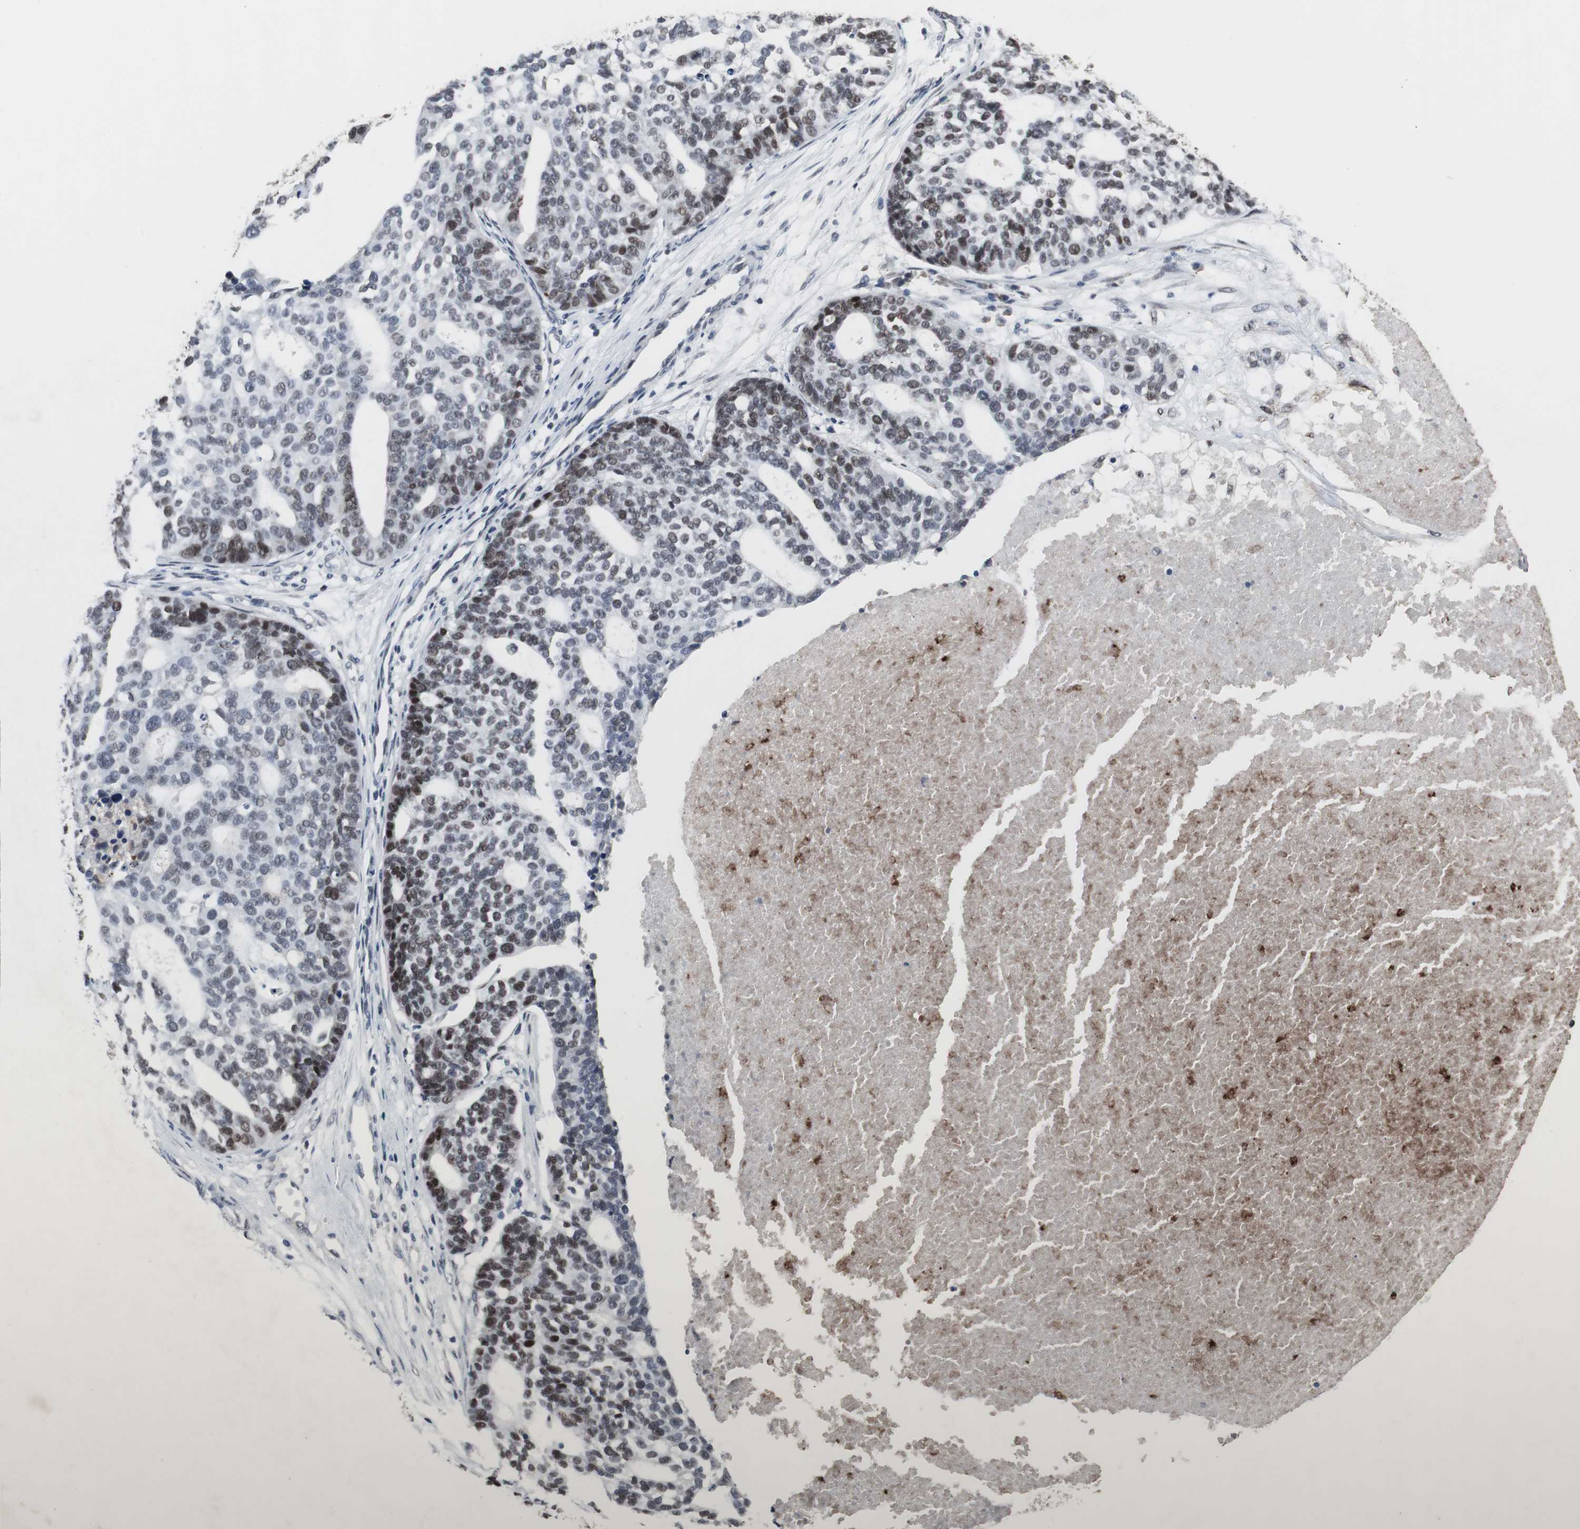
{"staining": {"intensity": "moderate", "quantity": "25%-75%", "location": "nuclear"}, "tissue": "ovarian cancer", "cell_type": "Tumor cells", "image_type": "cancer", "snomed": [{"axis": "morphology", "description": "Cystadenocarcinoma, serous, NOS"}, {"axis": "topography", "description": "Ovary"}], "caption": "Immunohistochemistry of human ovarian cancer (serous cystadenocarcinoma) shows medium levels of moderate nuclear staining in approximately 25%-75% of tumor cells.", "gene": "FOXP4", "patient": {"sex": "female", "age": 59}}